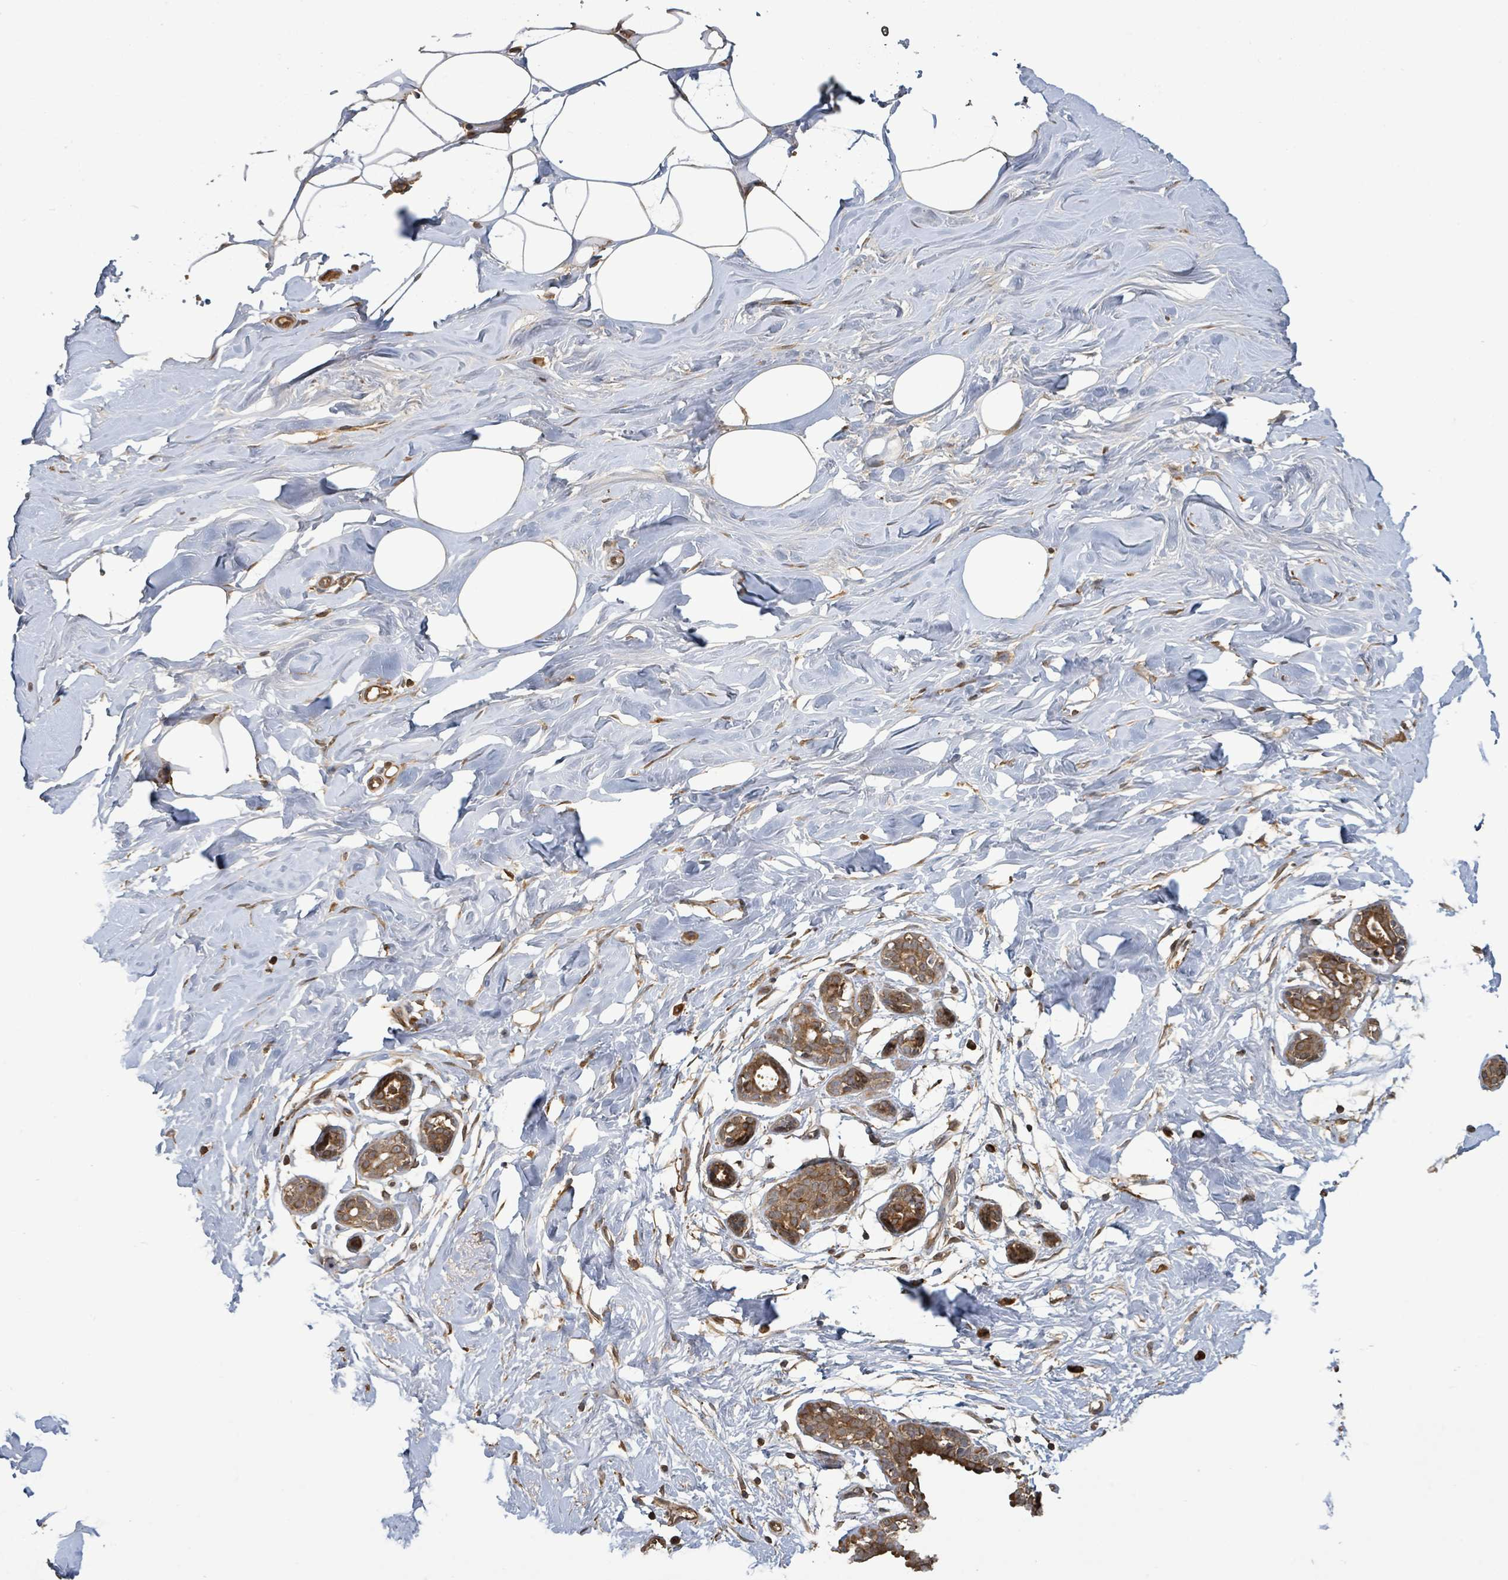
{"staining": {"intensity": "weak", "quantity": ">75%", "location": "cytoplasmic/membranous"}, "tissue": "breast", "cell_type": "Adipocytes", "image_type": "normal", "snomed": [{"axis": "morphology", "description": "Normal tissue, NOS"}, {"axis": "topography", "description": "Breast"}], "caption": "This micrograph exhibits immunohistochemistry staining of unremarkable human breast, with low weak cytoplasmic/membranous positivity in about >75% of adipocytes.", "gene": "STARD4", "patient": {"sex": "female", "age": 27}}